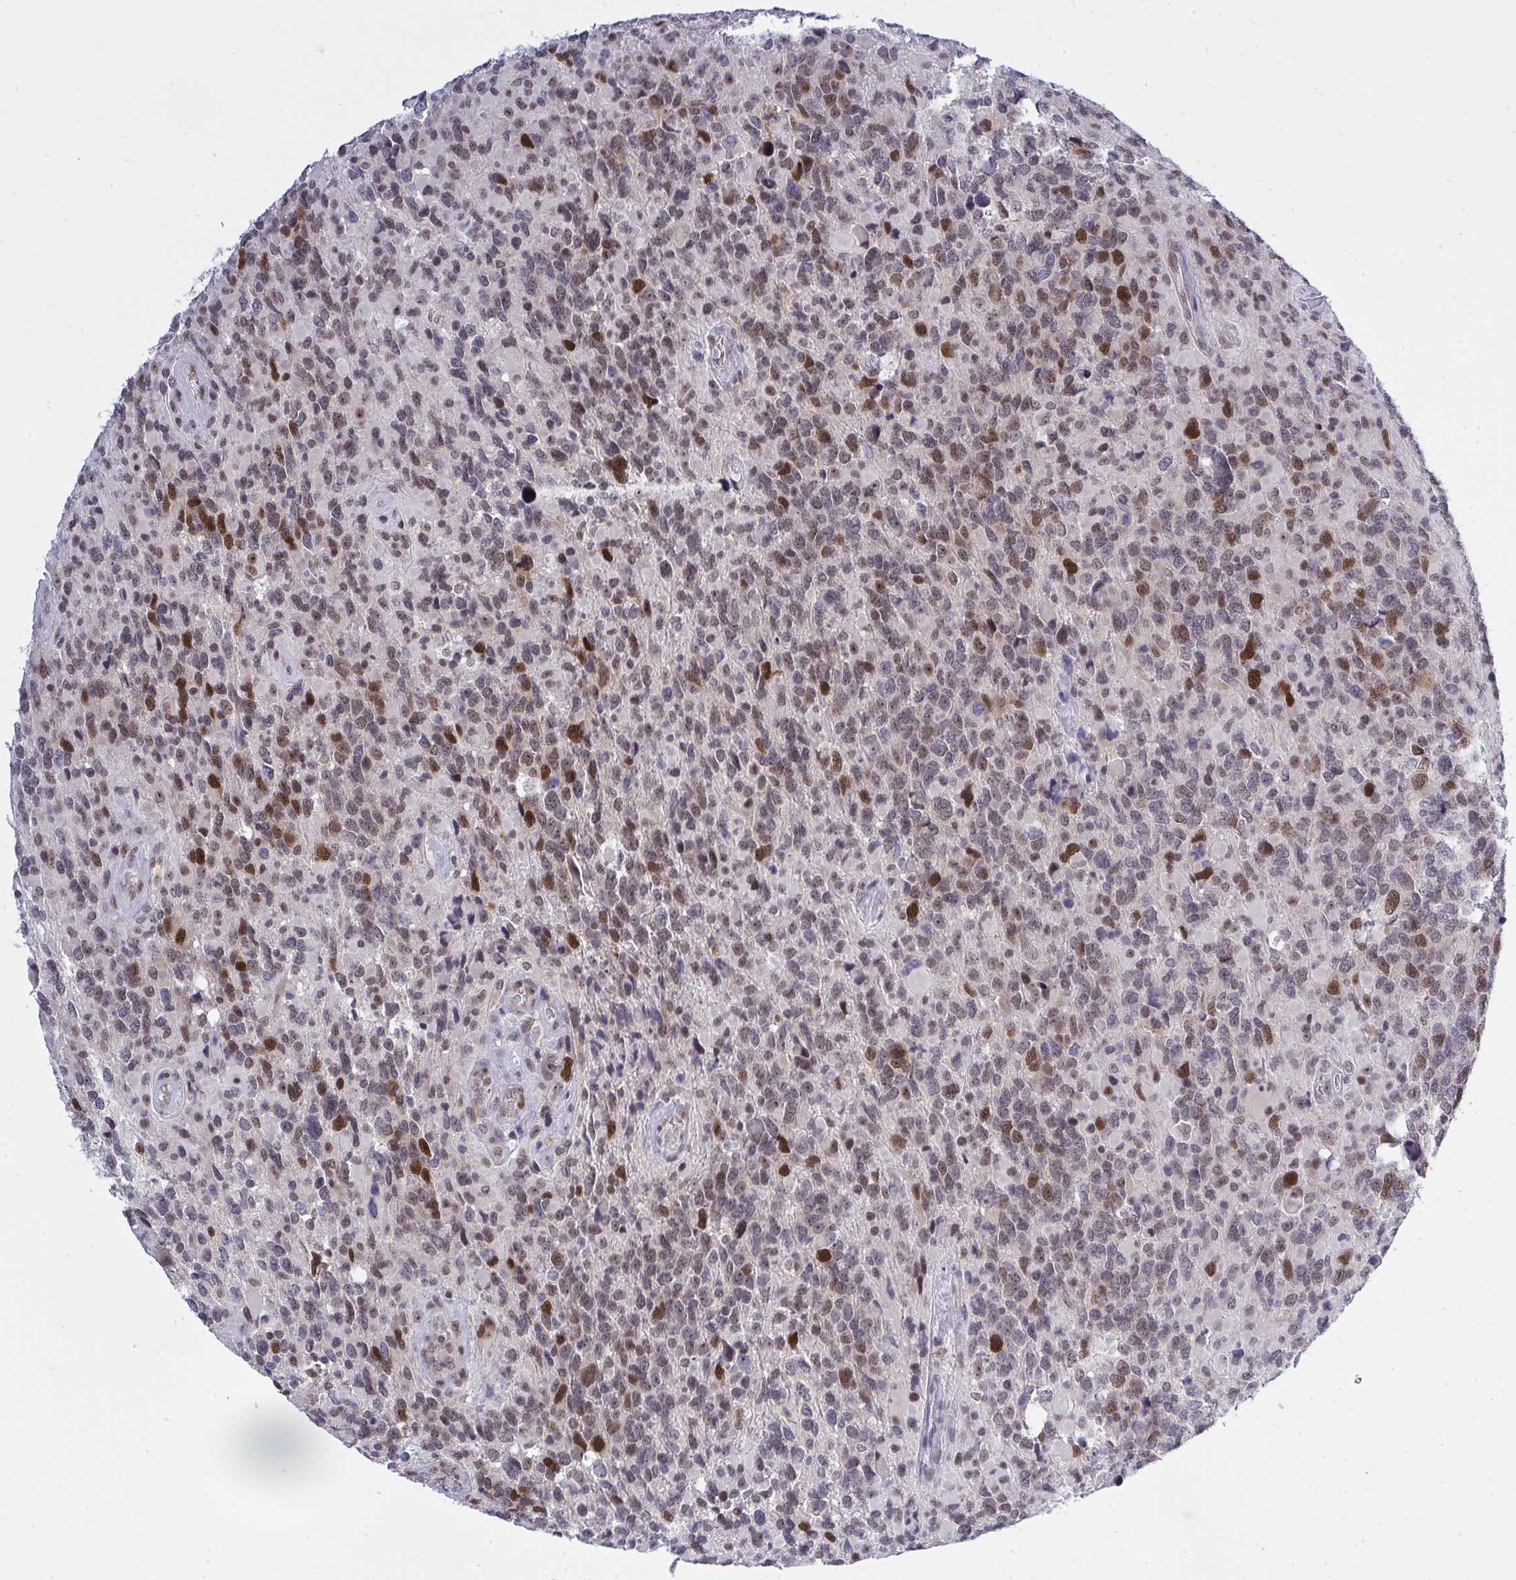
{"staining": {"intensity": "strong", "quantity": "<25%", "location": "nuclear"}, "tissue": "glioma", "cell_type": "Tumor cells", "image_type": "cancer", "snomed": [{"axis": "morphology", "description": "Glioma, malignant, High grade"}, {"axis": "topography", "description": "Brain"}], "caption": "Immunohistochemical staining of glioma demonstrates medium levels of strong nuclear protein expression in about <25% of tumor cells.", "gene": "RFC4", "patient": {"sex": "female", "age": 40}}